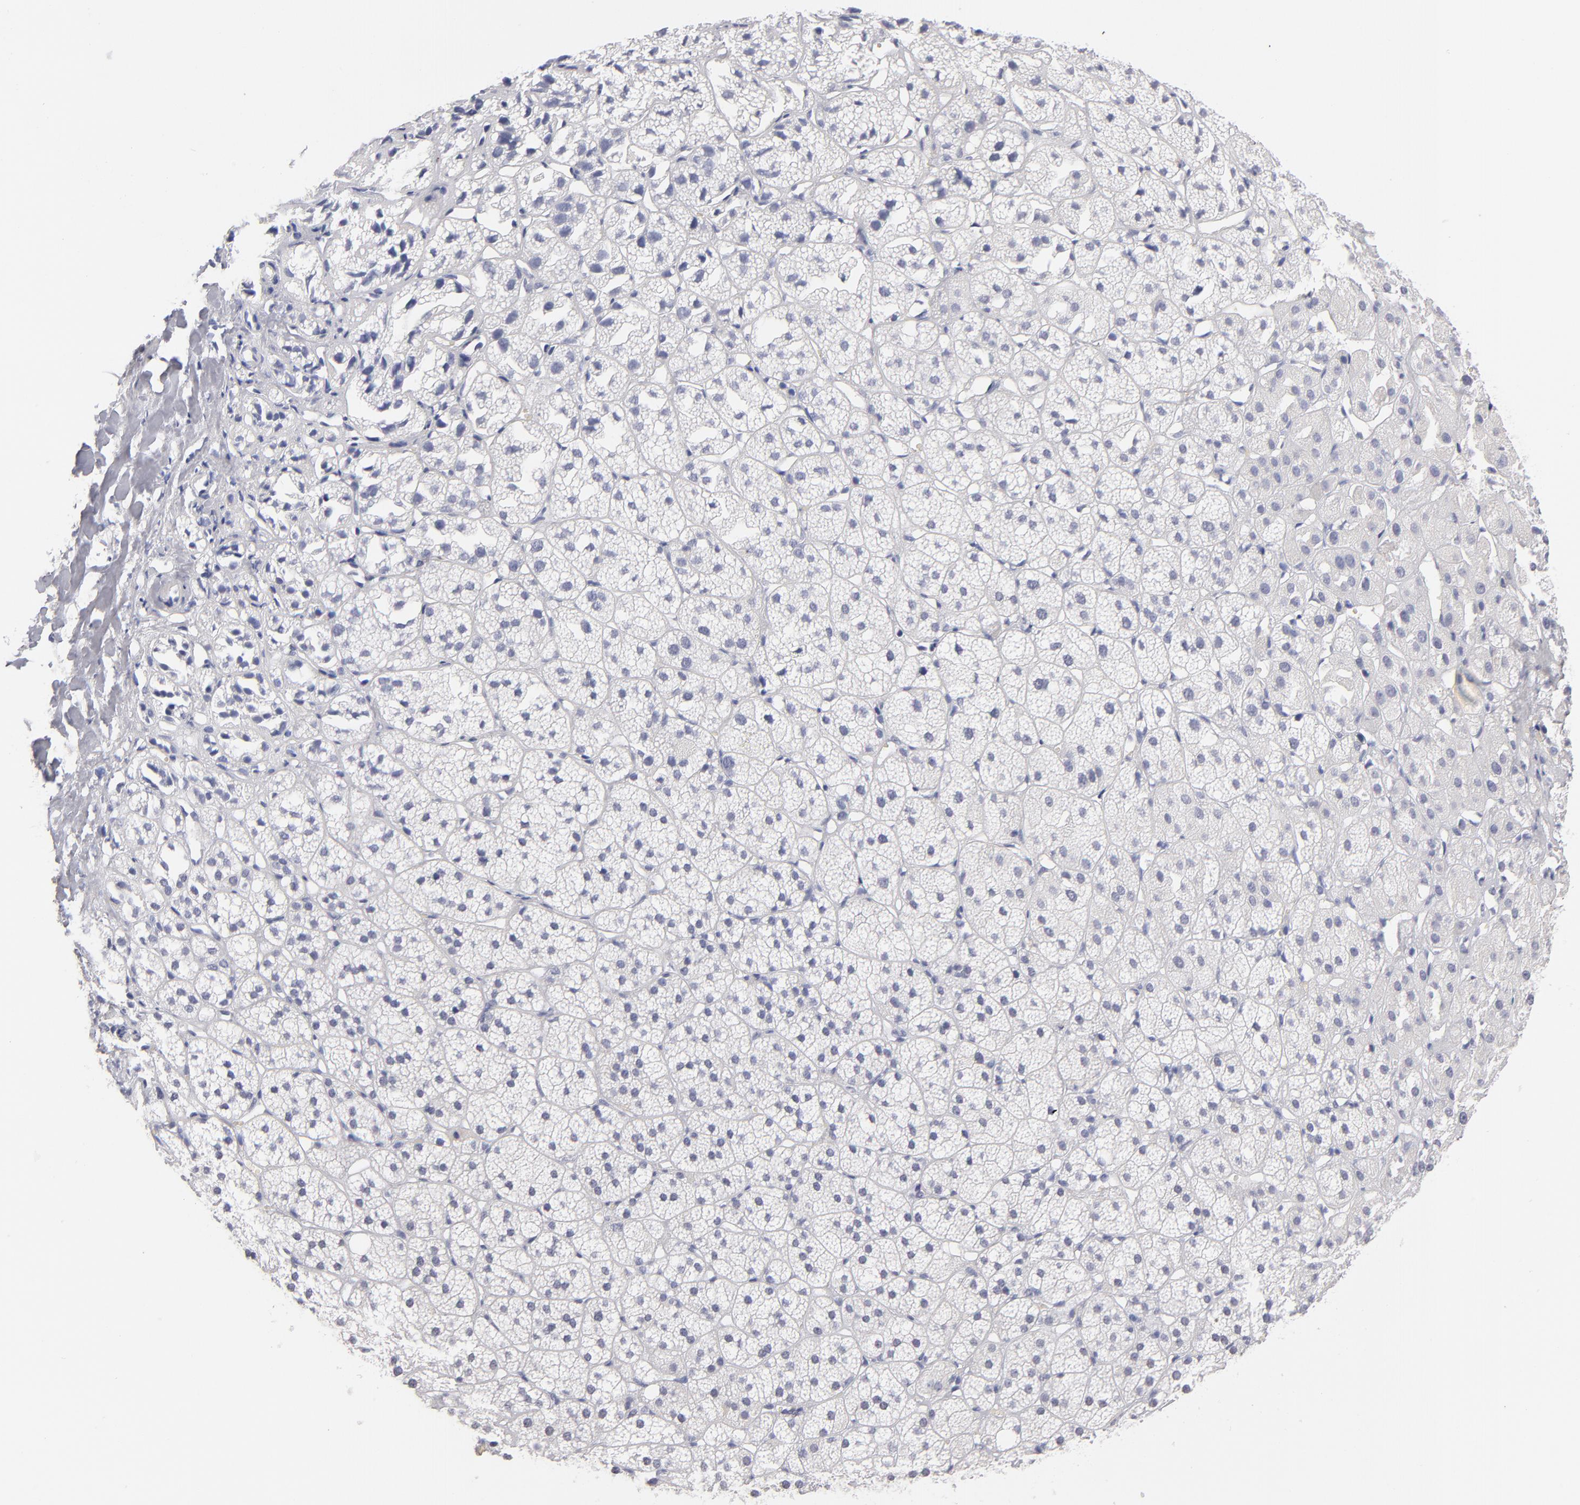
{"staining": {"intensity": "negative", "quantity": "none", "location": "none"}, "tissue": "adrenal gland", "cell_type": "Glandular cells", "image_type": "normal", "snomed": [{"axis": "morphology", "description": "Normal tissue, NOS"}, {"axis": "topography", "description": "Adrenal gland"}], "caption": "This is an immunohistochemistry (IHC) histopathology image of normal human adrenal gland. There is no expression in glandular cells.", "gene": "TEX11", "patient": {"sex": "female", "age": 71}}